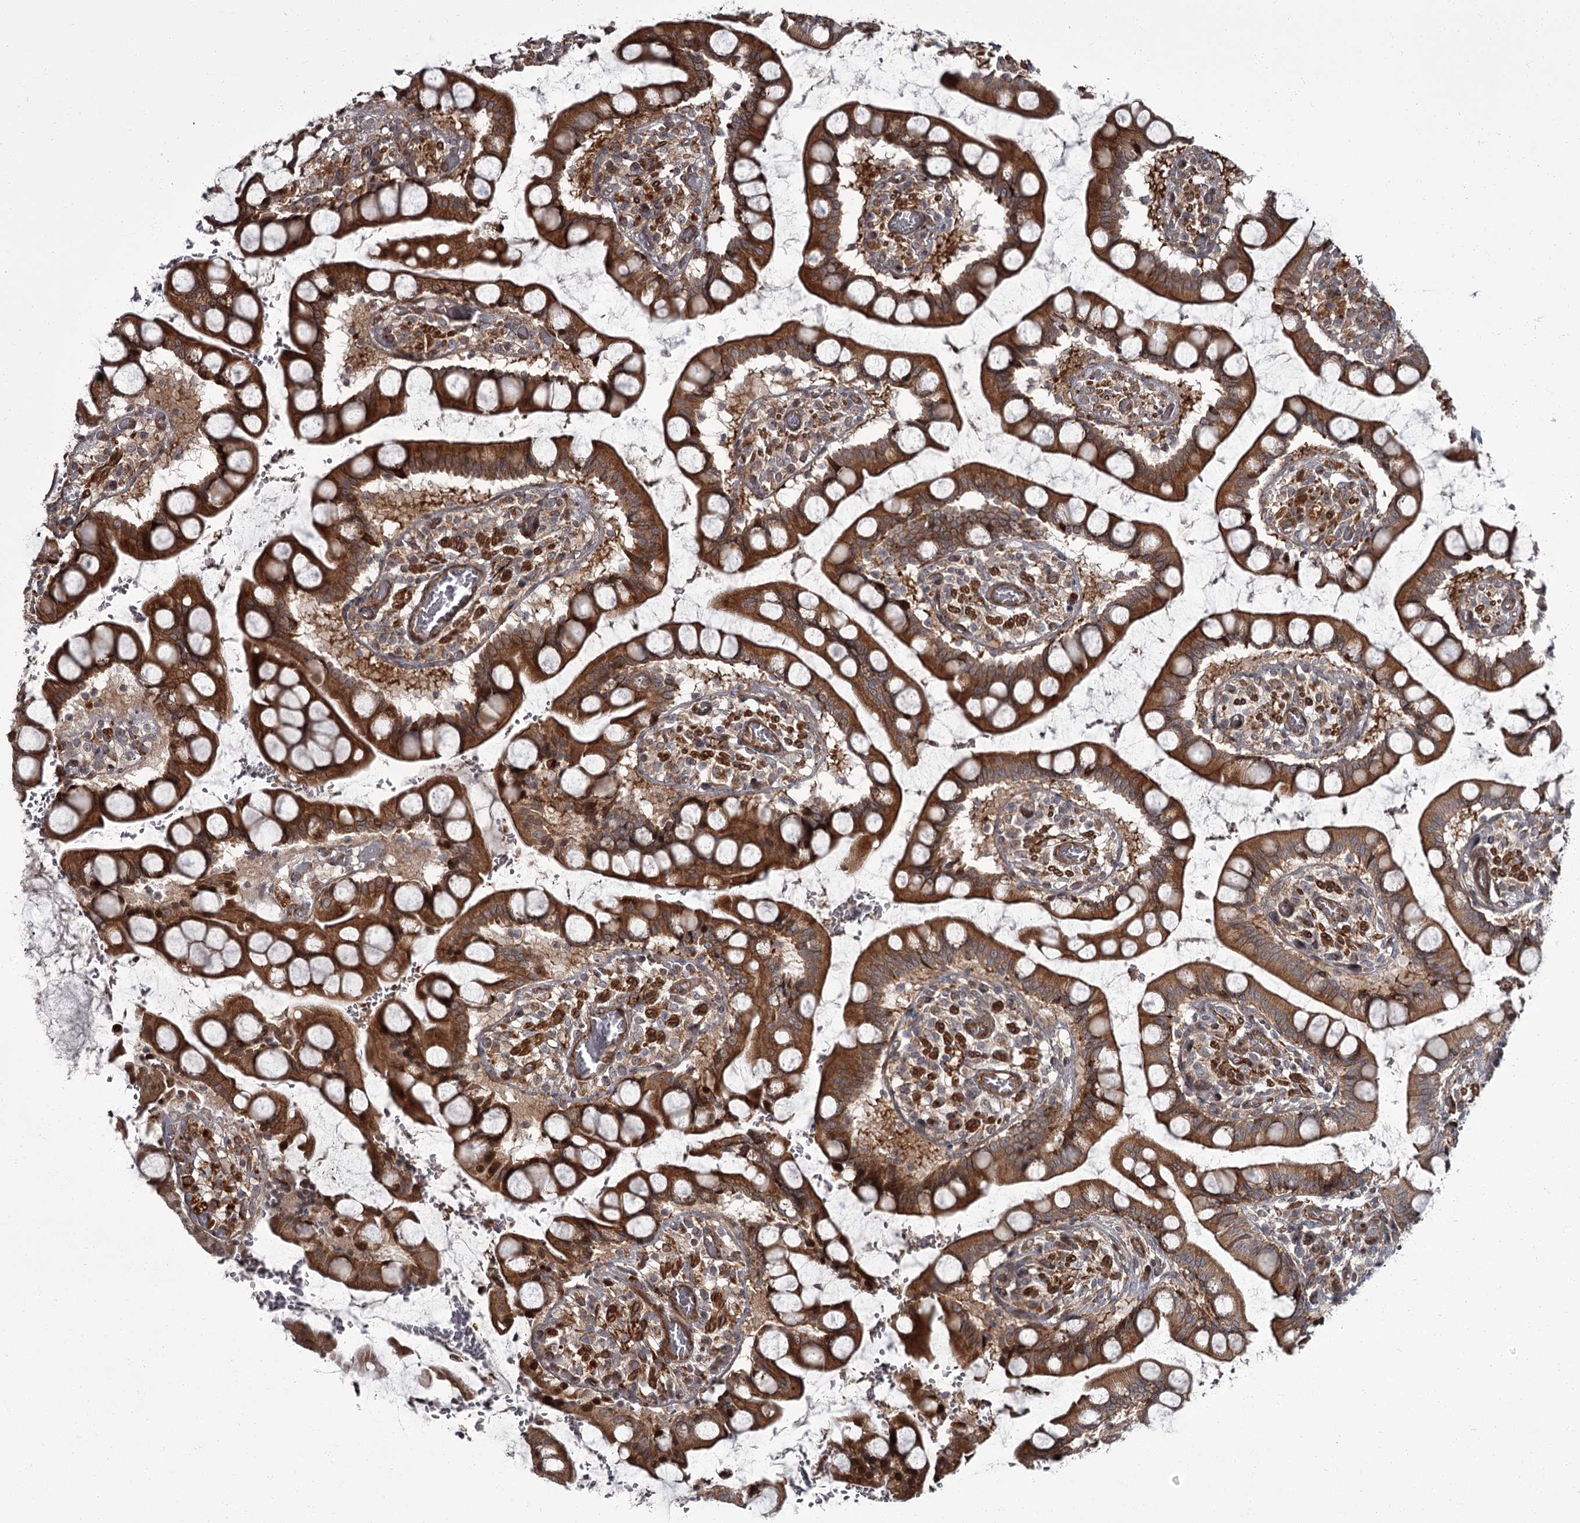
{"staining": {"intensity": "strong", "quantity": ">75%", "location": "cytoplasmic/membranous"}, "tissue": "small intestine", "cell_type": "Glandular cells", "image_type": "normal", "snomed": [{"axis": "morphology", "description": "Normal tissue, NOS"}, {"axis": "topography", "description": "Small intestine"}], "caption": "Protein staining of benign small intestine reveals strong cytoplasmic/membranous positivity in approximately >75% of glandular cells. (DAB = brown stain, brightfield microscopy at high magnification).", "gene": "THAP9", "patient": {"sex": "male", "age": 52}}